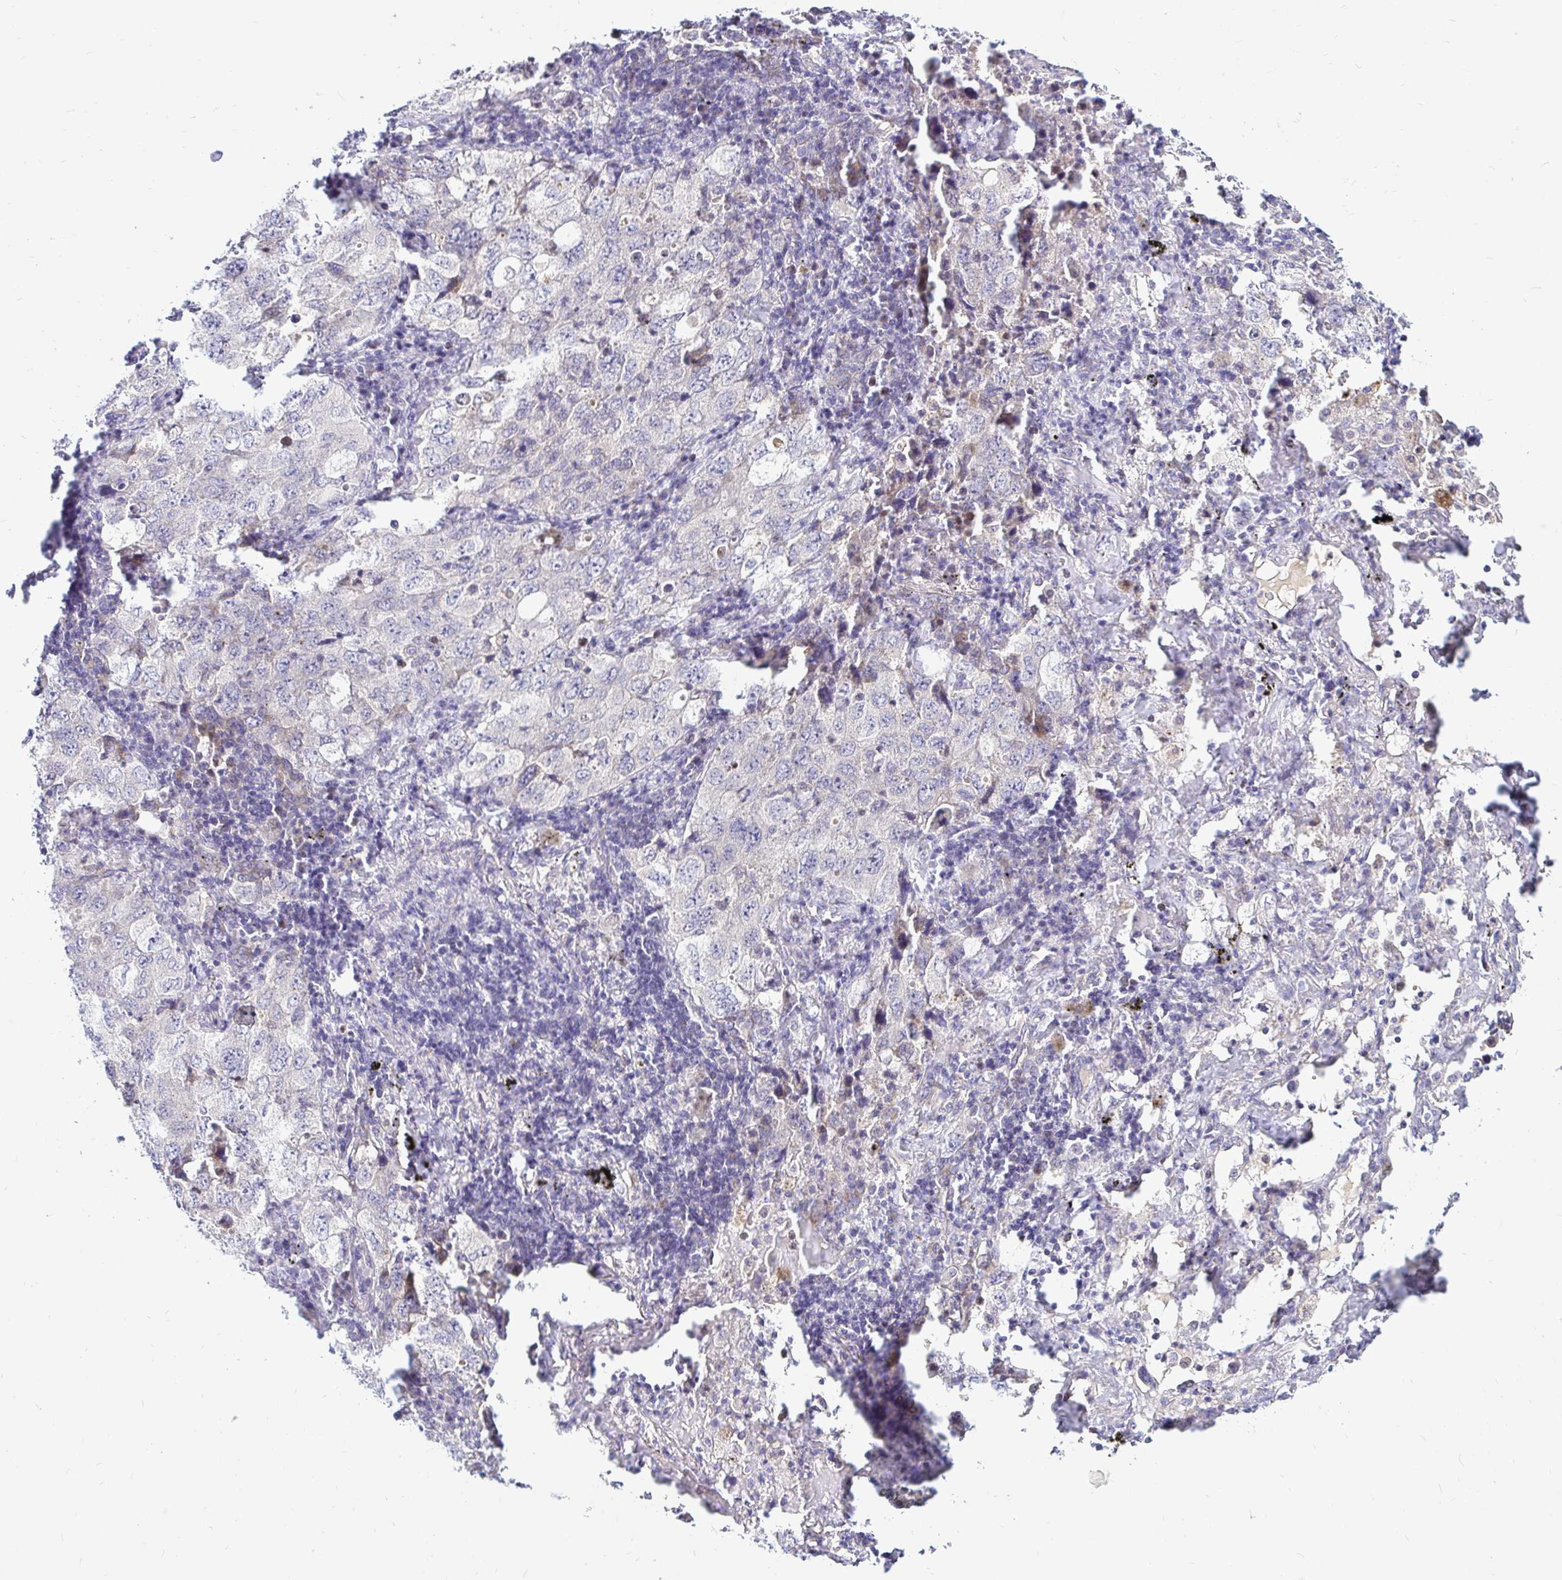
{"staining": {"intensity": "negative", "quantity": "none", "location": "none"}, "tissue": "lung cancer", "cell_type": "Tumor cells", "image_type": "cancer", "snomed": [{"axis": "morphology", "description": "Adenocarcinoma, NOS"}, {"axis": "topography", "description": "Lung"}], "caption": "Tumor cells show no significant positivity in lung cancer. The staining was performed using DAB to visualize the protein expression in brown, while the nuclei were stained in blue with hematoxylin (Magnification: 20x).", "gene": "ARHGEF37", "patient": {"sex": "female", "age": 57}}